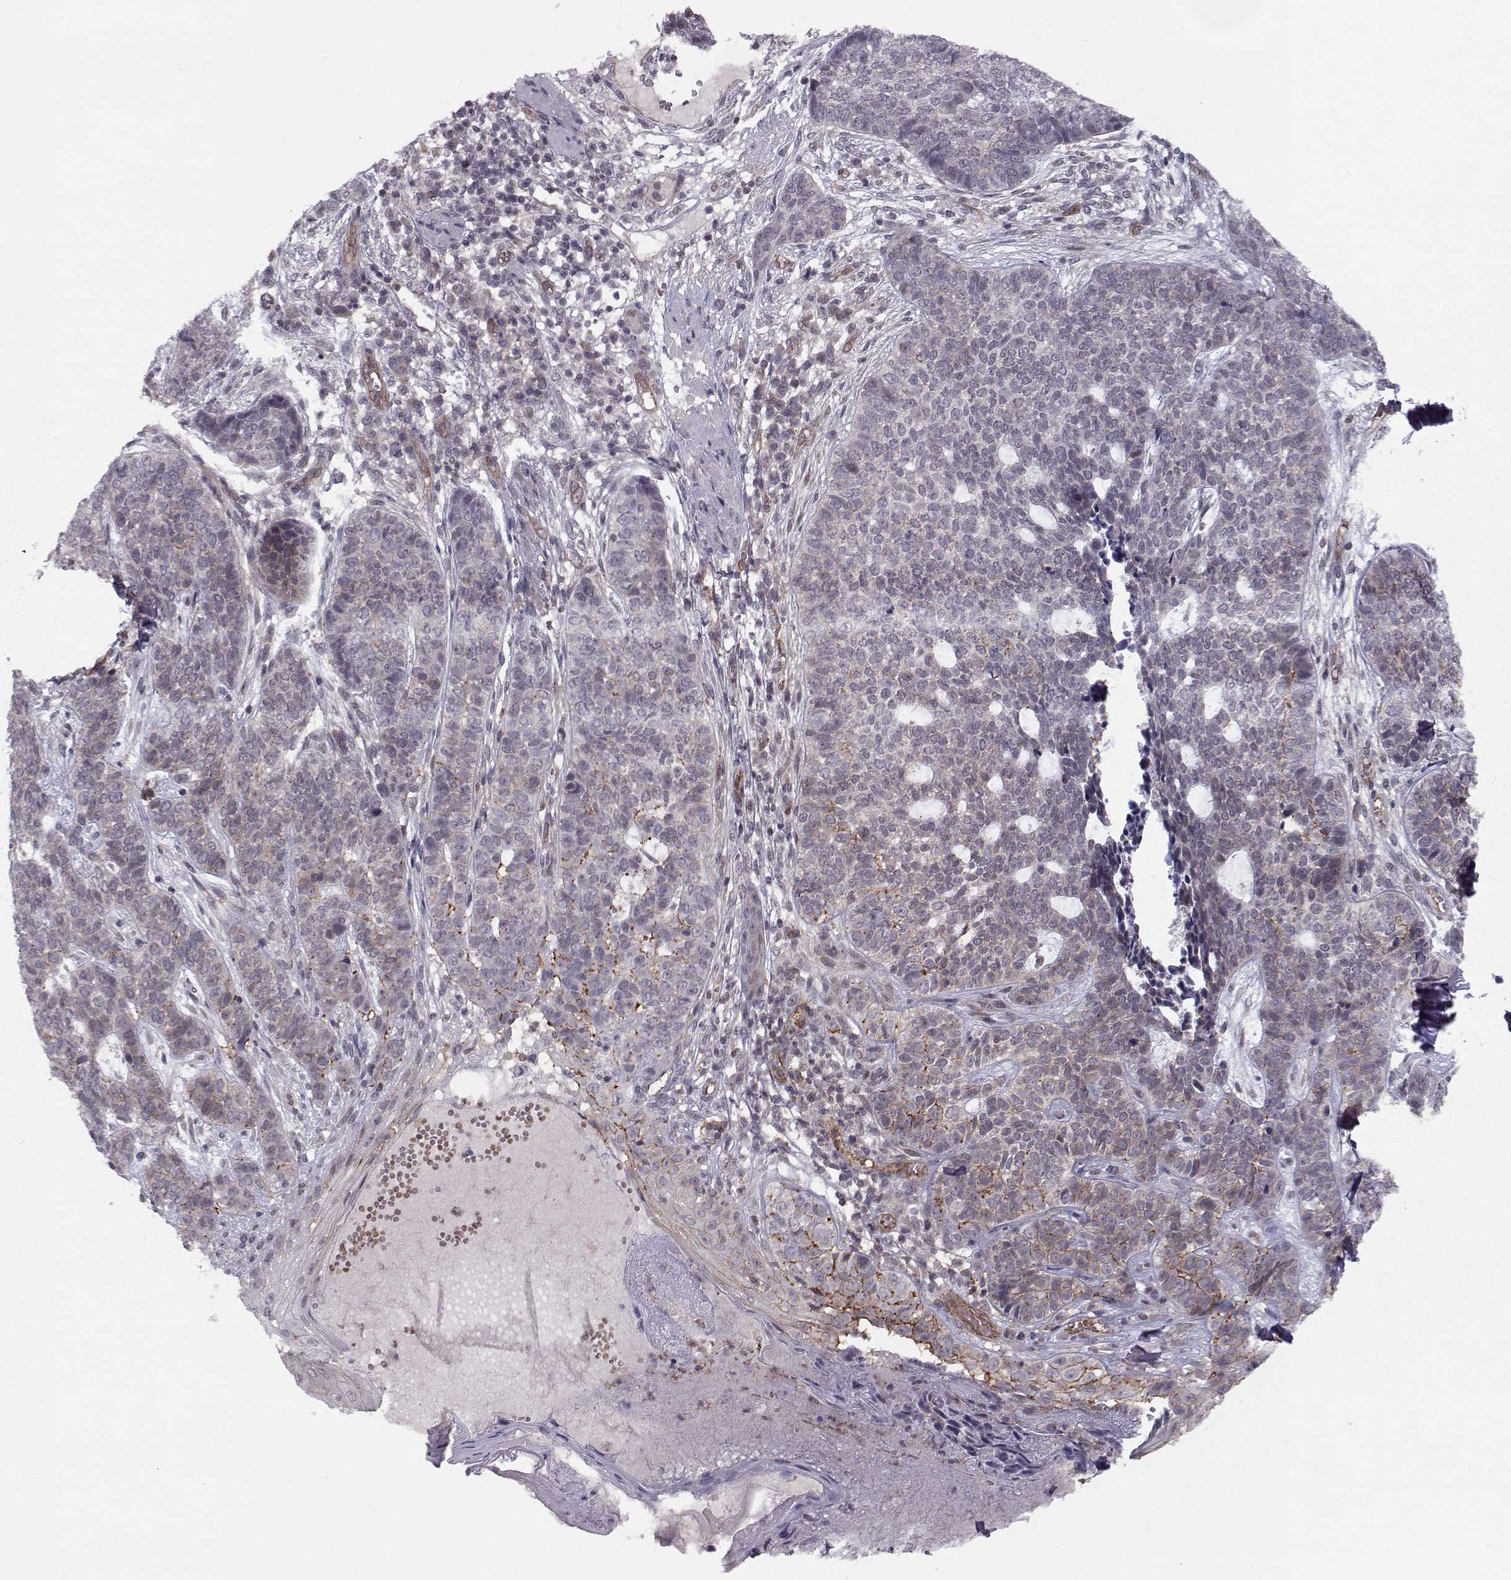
{"staining": {"intensity": "moderate", "quantity": "<25%", "location": "cytoplasmic/membranous"}, "tissue": "skin cancer", "cell_type": "Tumor cells", "image_type": "cancer", "snomed": [{"axis": "morphology", "description": "Basal cell carcinoma"}, {"axis": "topography", "description": "Skin"}], "caption": "There is low levels of moderate cytoplasmic/membranous positivity in tumor cells of skin cancer (basal cell carcinoma), as demonstrated by immunohistochemical staining (brown color).", "gene": "KIF13B", "patient": {"sex": "female", "age": 69}}